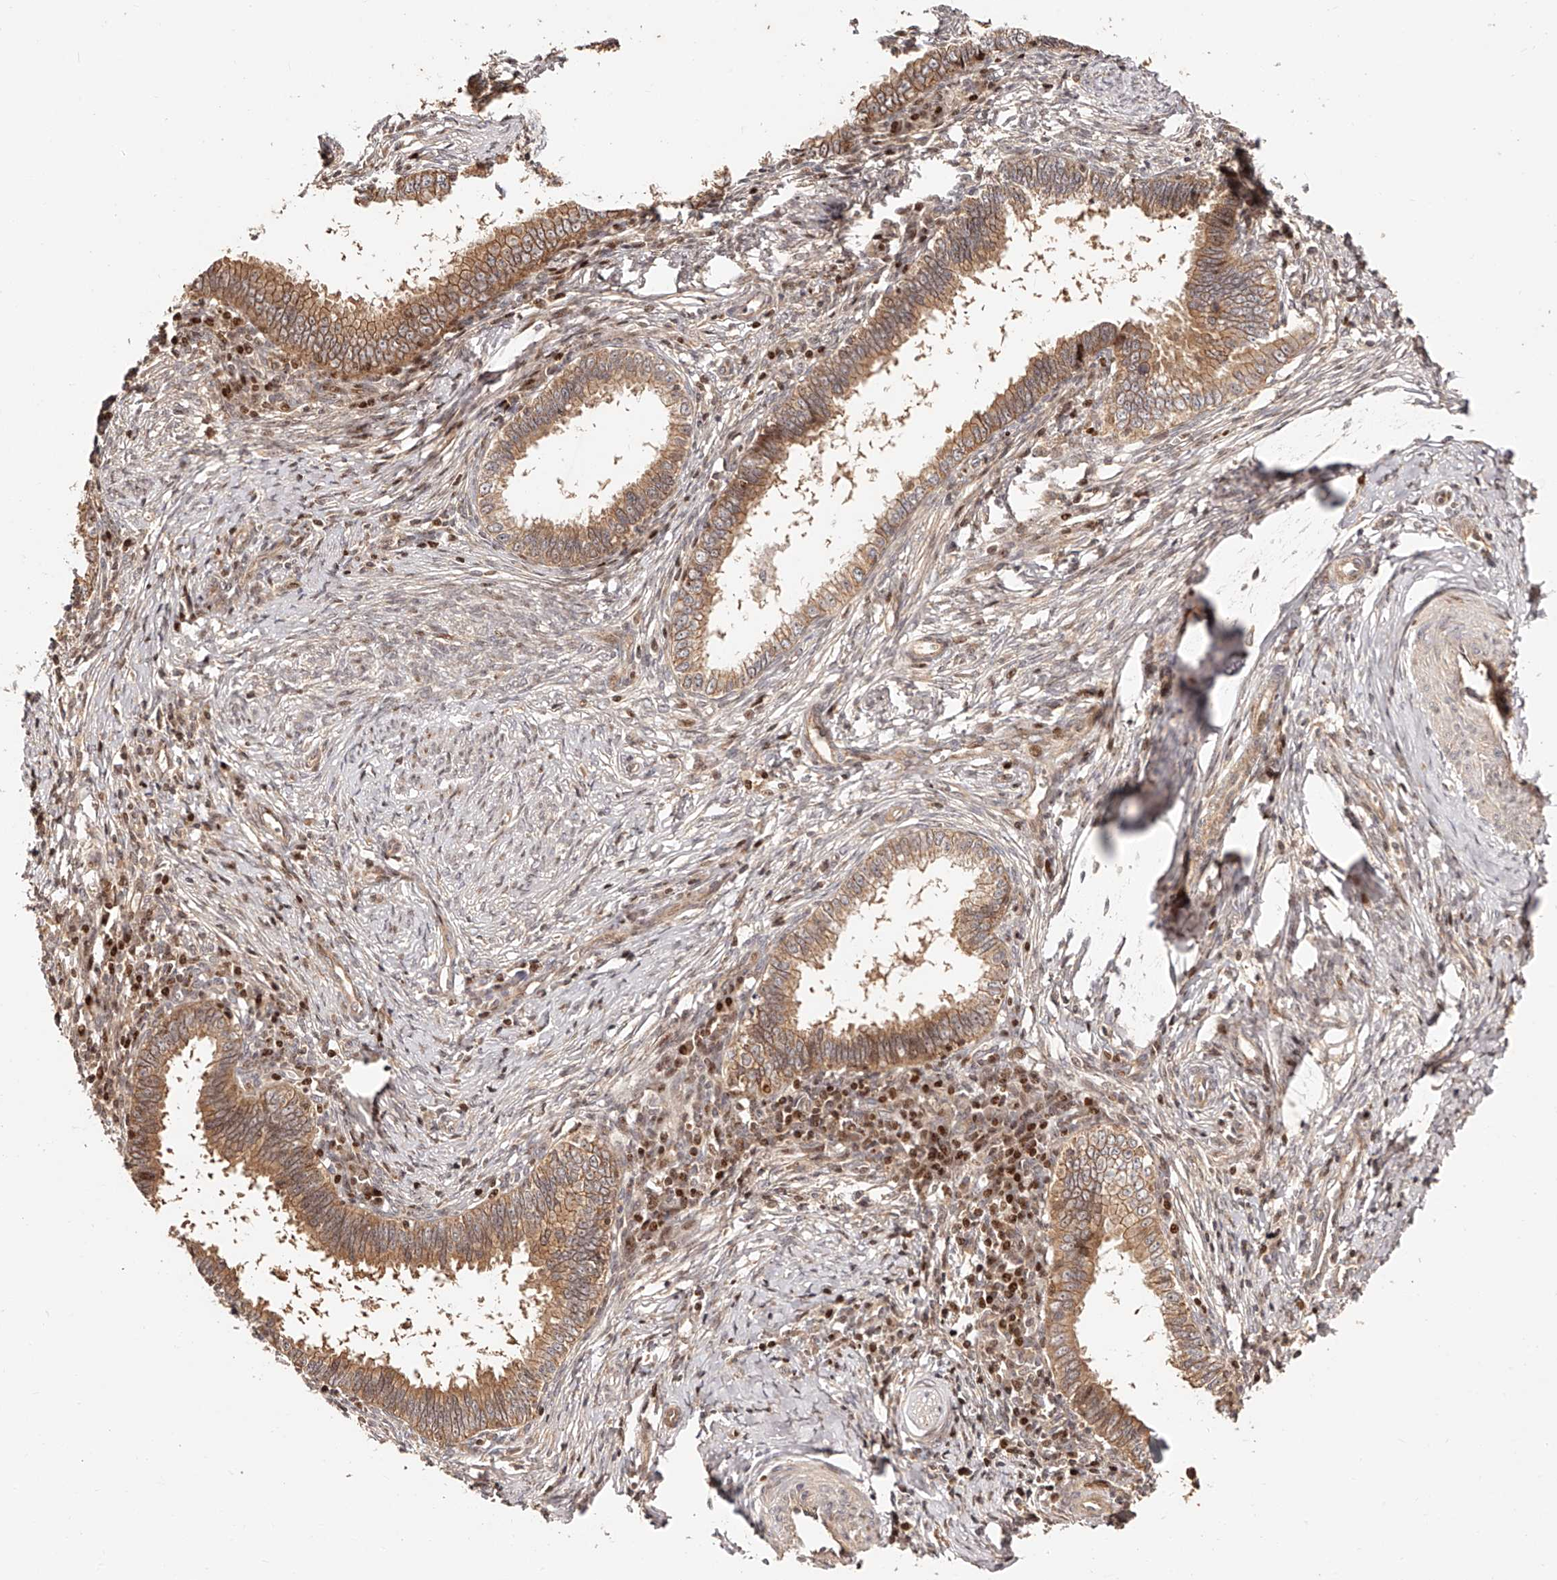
{"staining": {"intensity": "moderate", "quantity": ">75%", "location": "cytoplasmic/membranous"}, "tissue": "cervical cancer", "cell_type": "Tumor cells", "image_type": "cancer", "snomed": [{"axis": "morphology", "description": "Adenocarcinoma, NOS"}, {"axis": "topography", "description": "Cervix"}], "caption": "About >75% of tumor cells in human adenocarcinoma (cervical) display moderate cytoplasmic/membranous protein expression as visualized by brown immunohistochemical staining.", "gene": "PFDN2", "patient": {"sex": "female", "age": 36}}